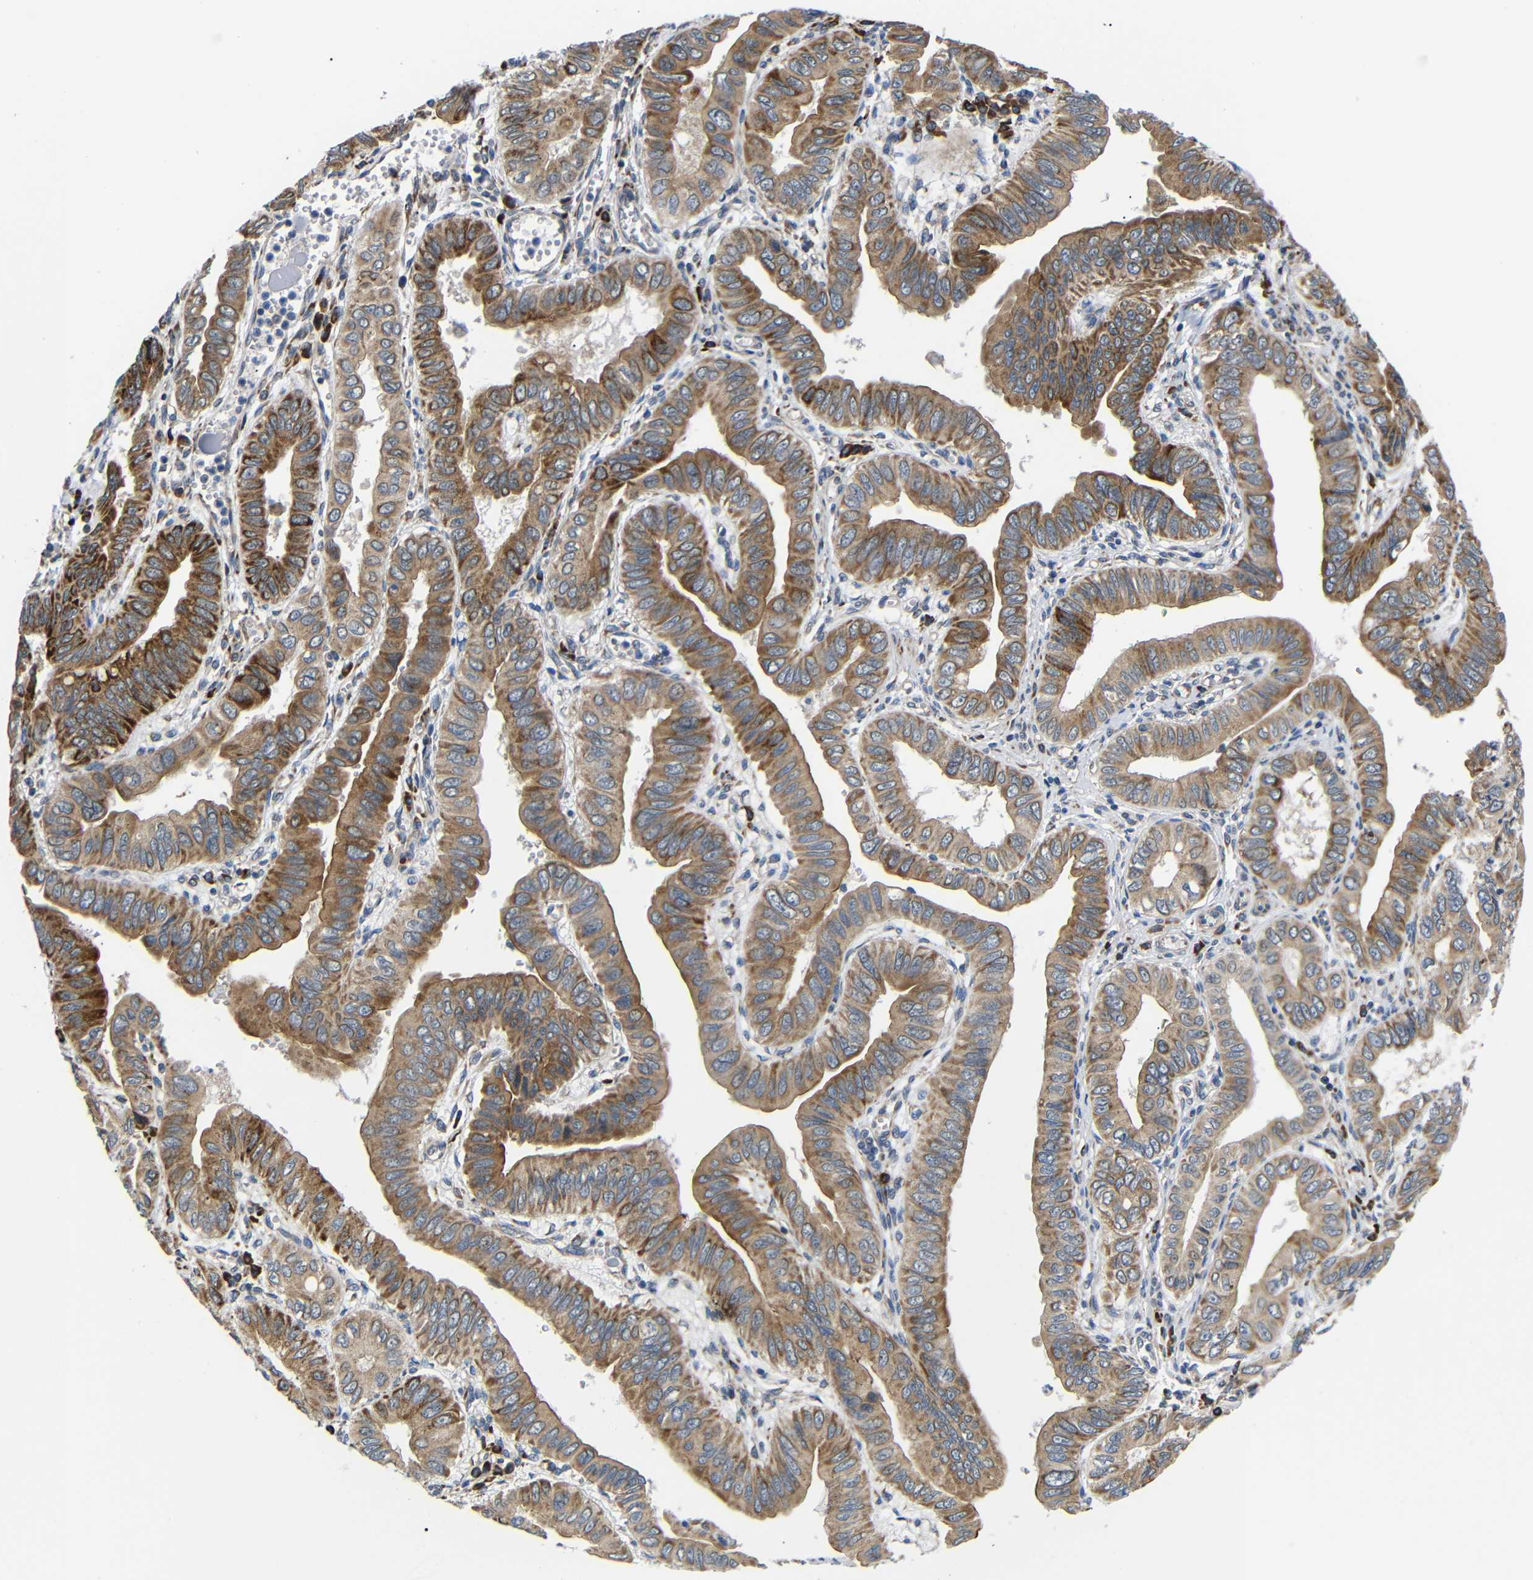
{"staining": {"intensity": "moderate", "quantity": ">75%", "location": "cytoplasmic/membranous"}, "tissue": "pancreatic cancer", "cell_type": "Tumor cells", "image_type": "cancer", "snomed": [{"axis": "morphology", "description": "Normal tissue, NOS"}, {"axis": "topography", "description": "Lymph node"}], "caption": "IHC image of pancreatic cancer stained for a protein (brown), which exhibits medium levels of moderate cytoplasmic/membranous staining in approximately >75% of tumor cells.", "gene": "KANK4", "patient": {"sex": "male", "age": 50}}